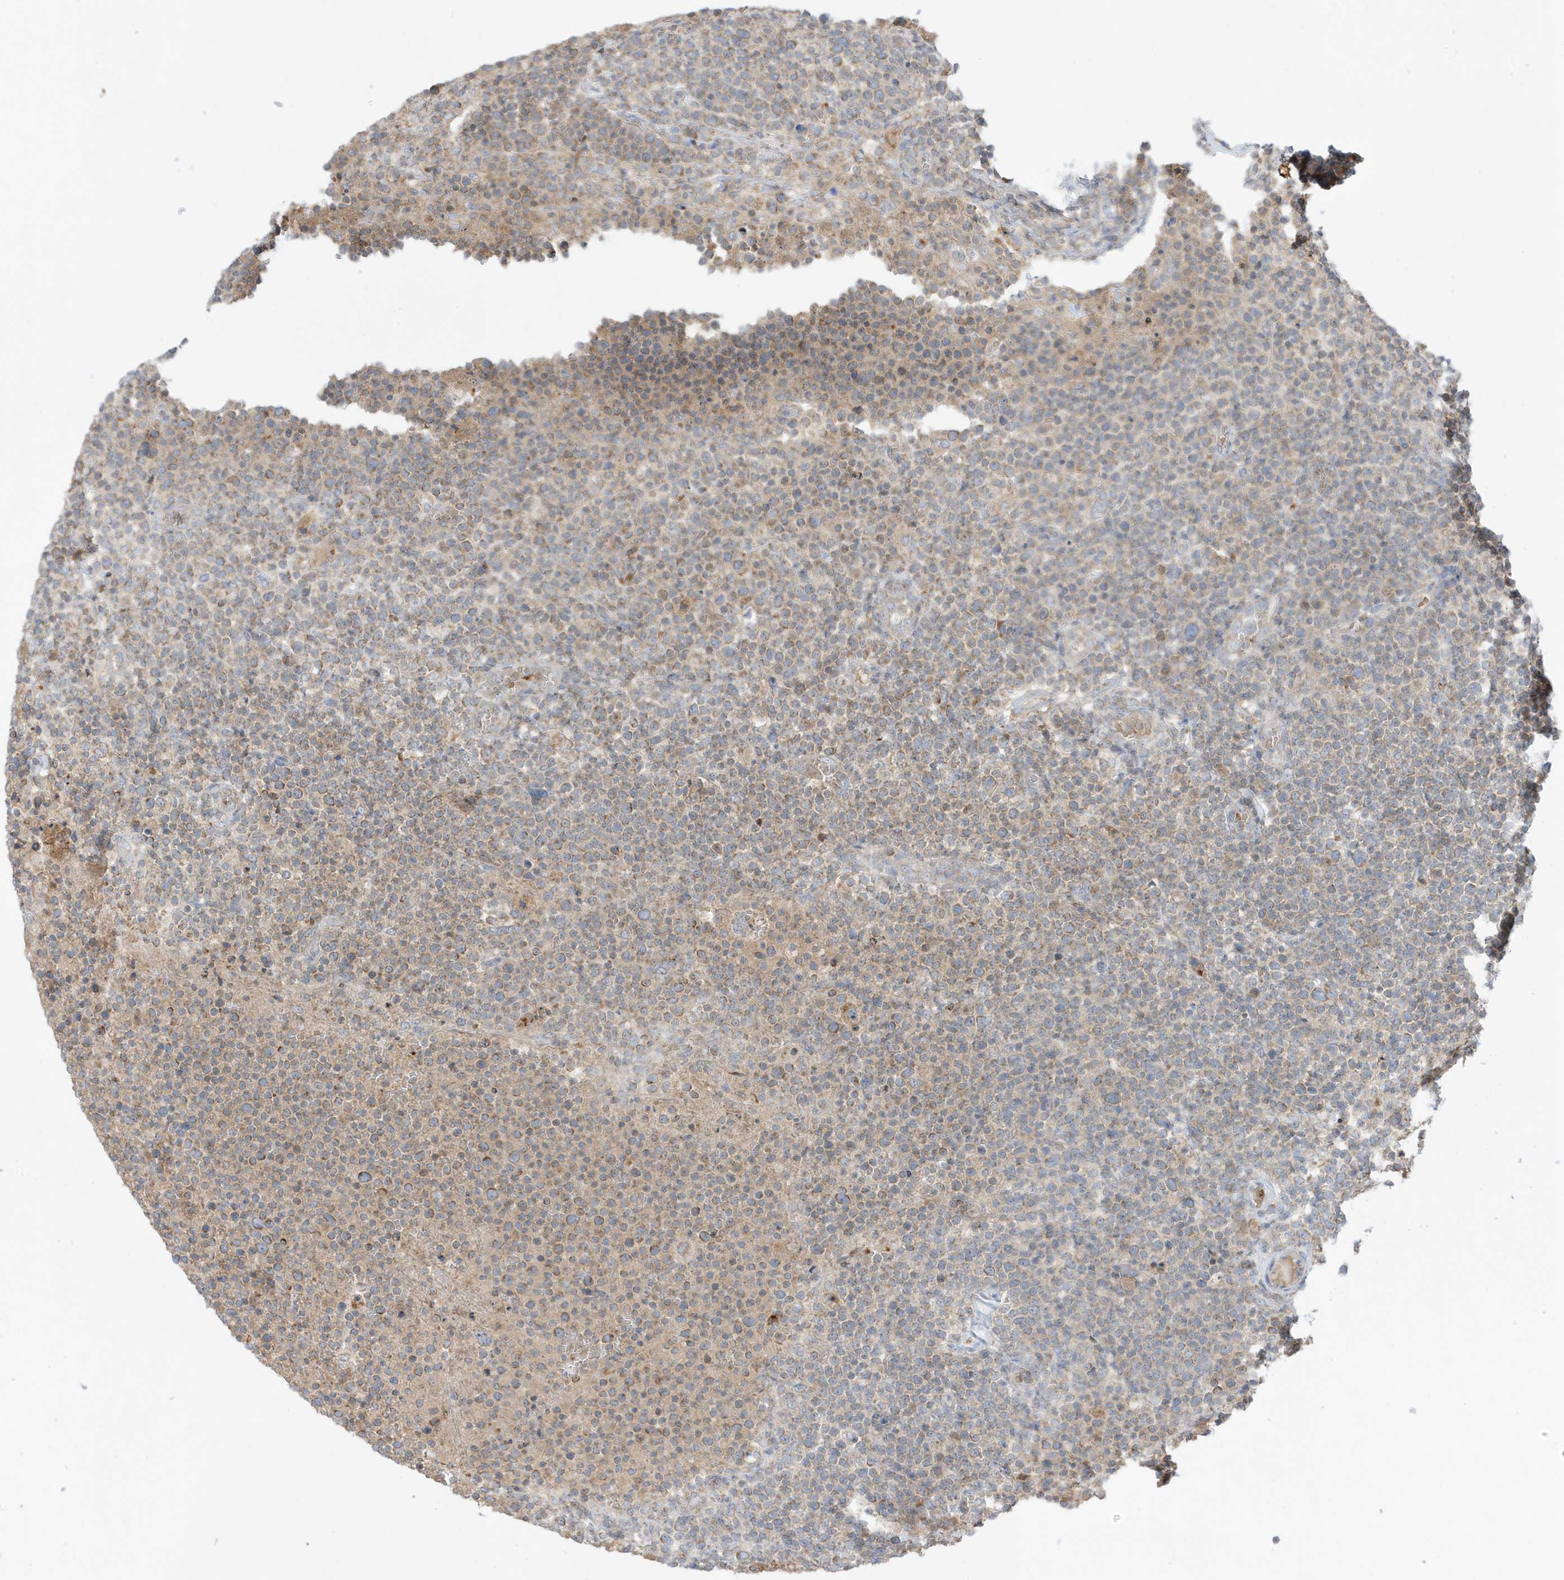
{"staining": {"intensity": "weak", "quantity": "25%-75%", "location": "cytoplasmic/membranous"}, "tissue": "lymphoma", "cell_type": "Tumor cells", "image_type": "cancer", "snomed": [{"axis": "morphology", "description": "Malignant lymphoma, non-Hodgkin's type, High grade"}, {"axis": "topography", "description": "Lymph node"}], "caption": "Protein analysis of lymphoma tissue exhibits weak cytoplasmic/membranous staining in about 25%-75% of tumor cells.", "gene": "NPPC", "patient": {"sex": "male", "age": 61}}